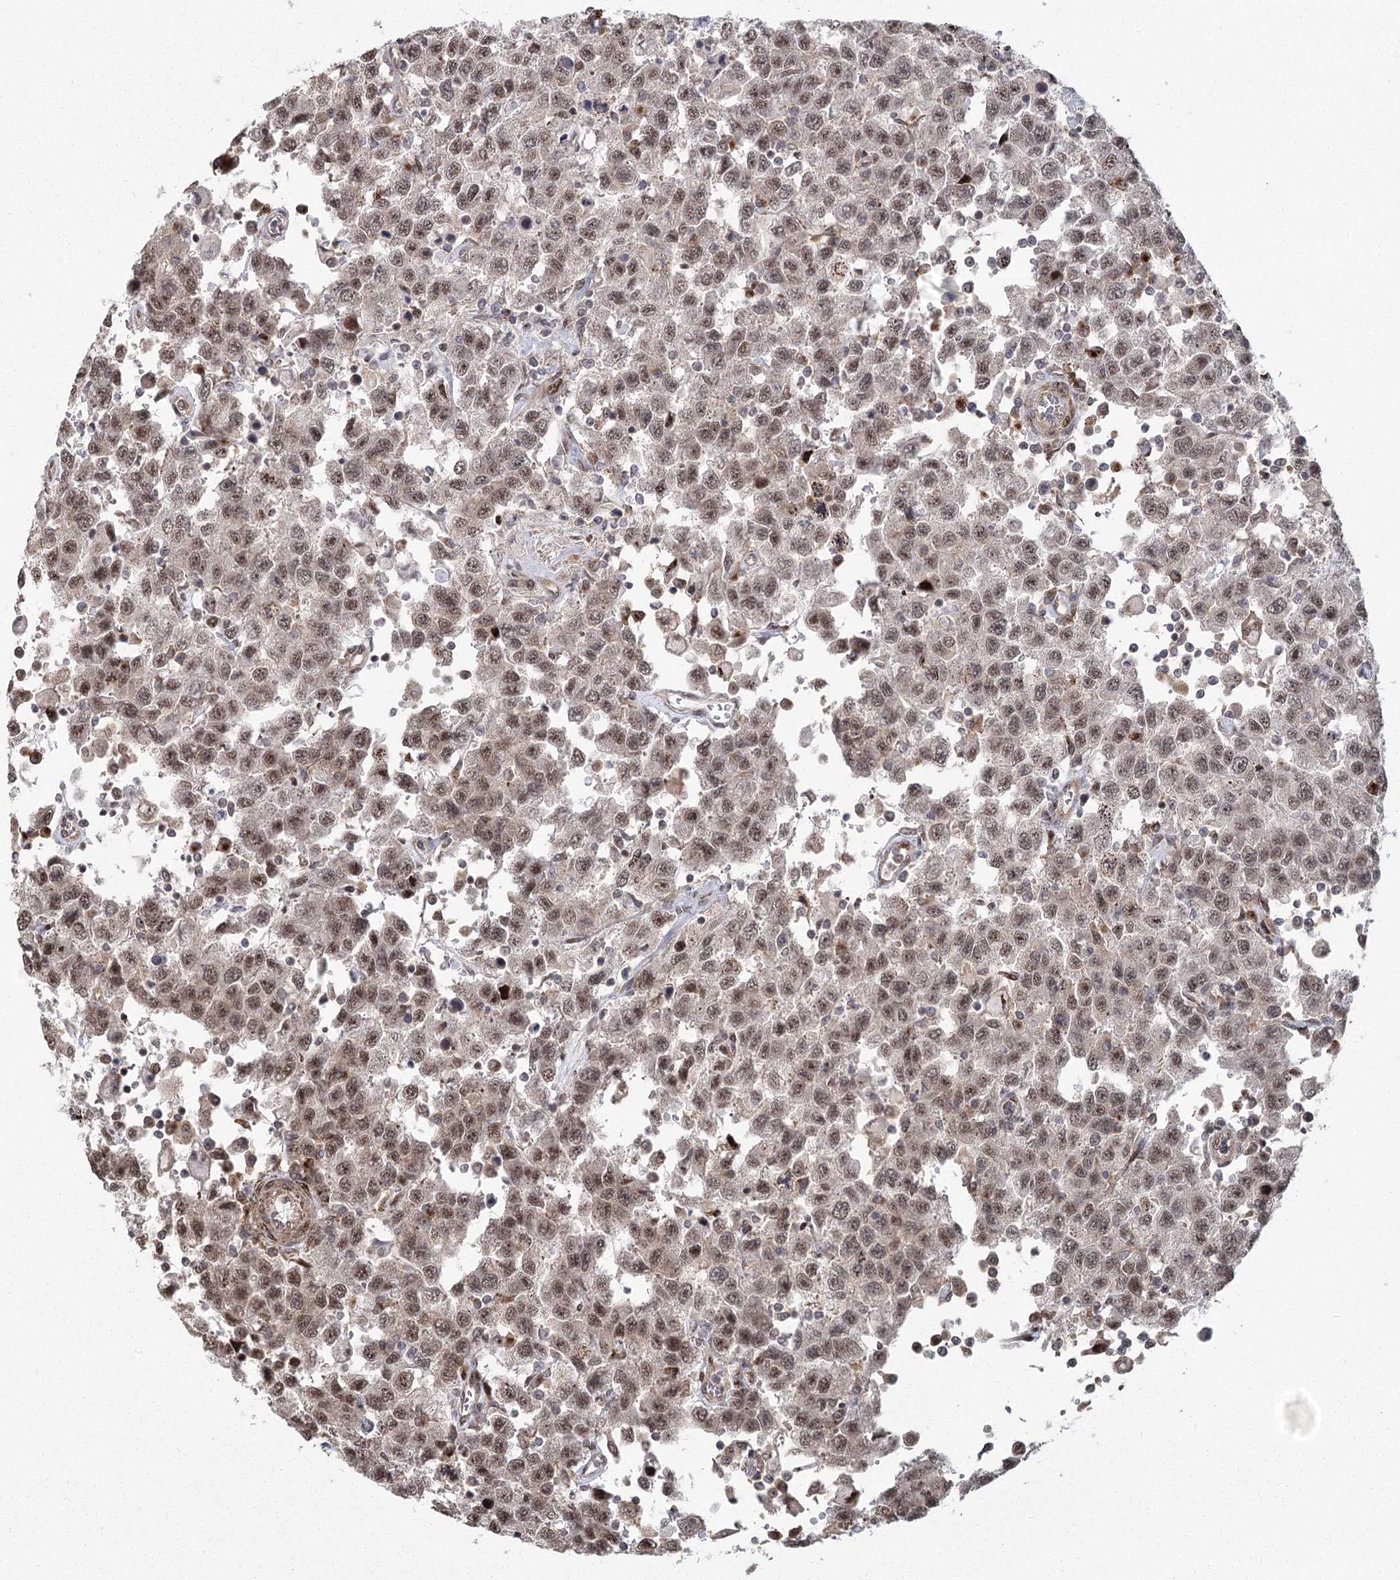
{"staining": {"intensity": "moderate", "quantity": "25%-75%", "location": "nuclear"}, "tissue": "testis cancer", "cell_type": "Tumor cells", "image_type": "cancer", "snomed": [{"axis": "morphology", "description": "Seminoma, NOS"}, {"axis": "topography", "description": "Testis"}], "caption": "Seminoma (testis) stained for a protein (brown) shows moderate nuclear positive positivity in approximately 25%-75% of tumor cells.", "gene": "PARM1", "patient": {"sex": "male", "age": 41}}